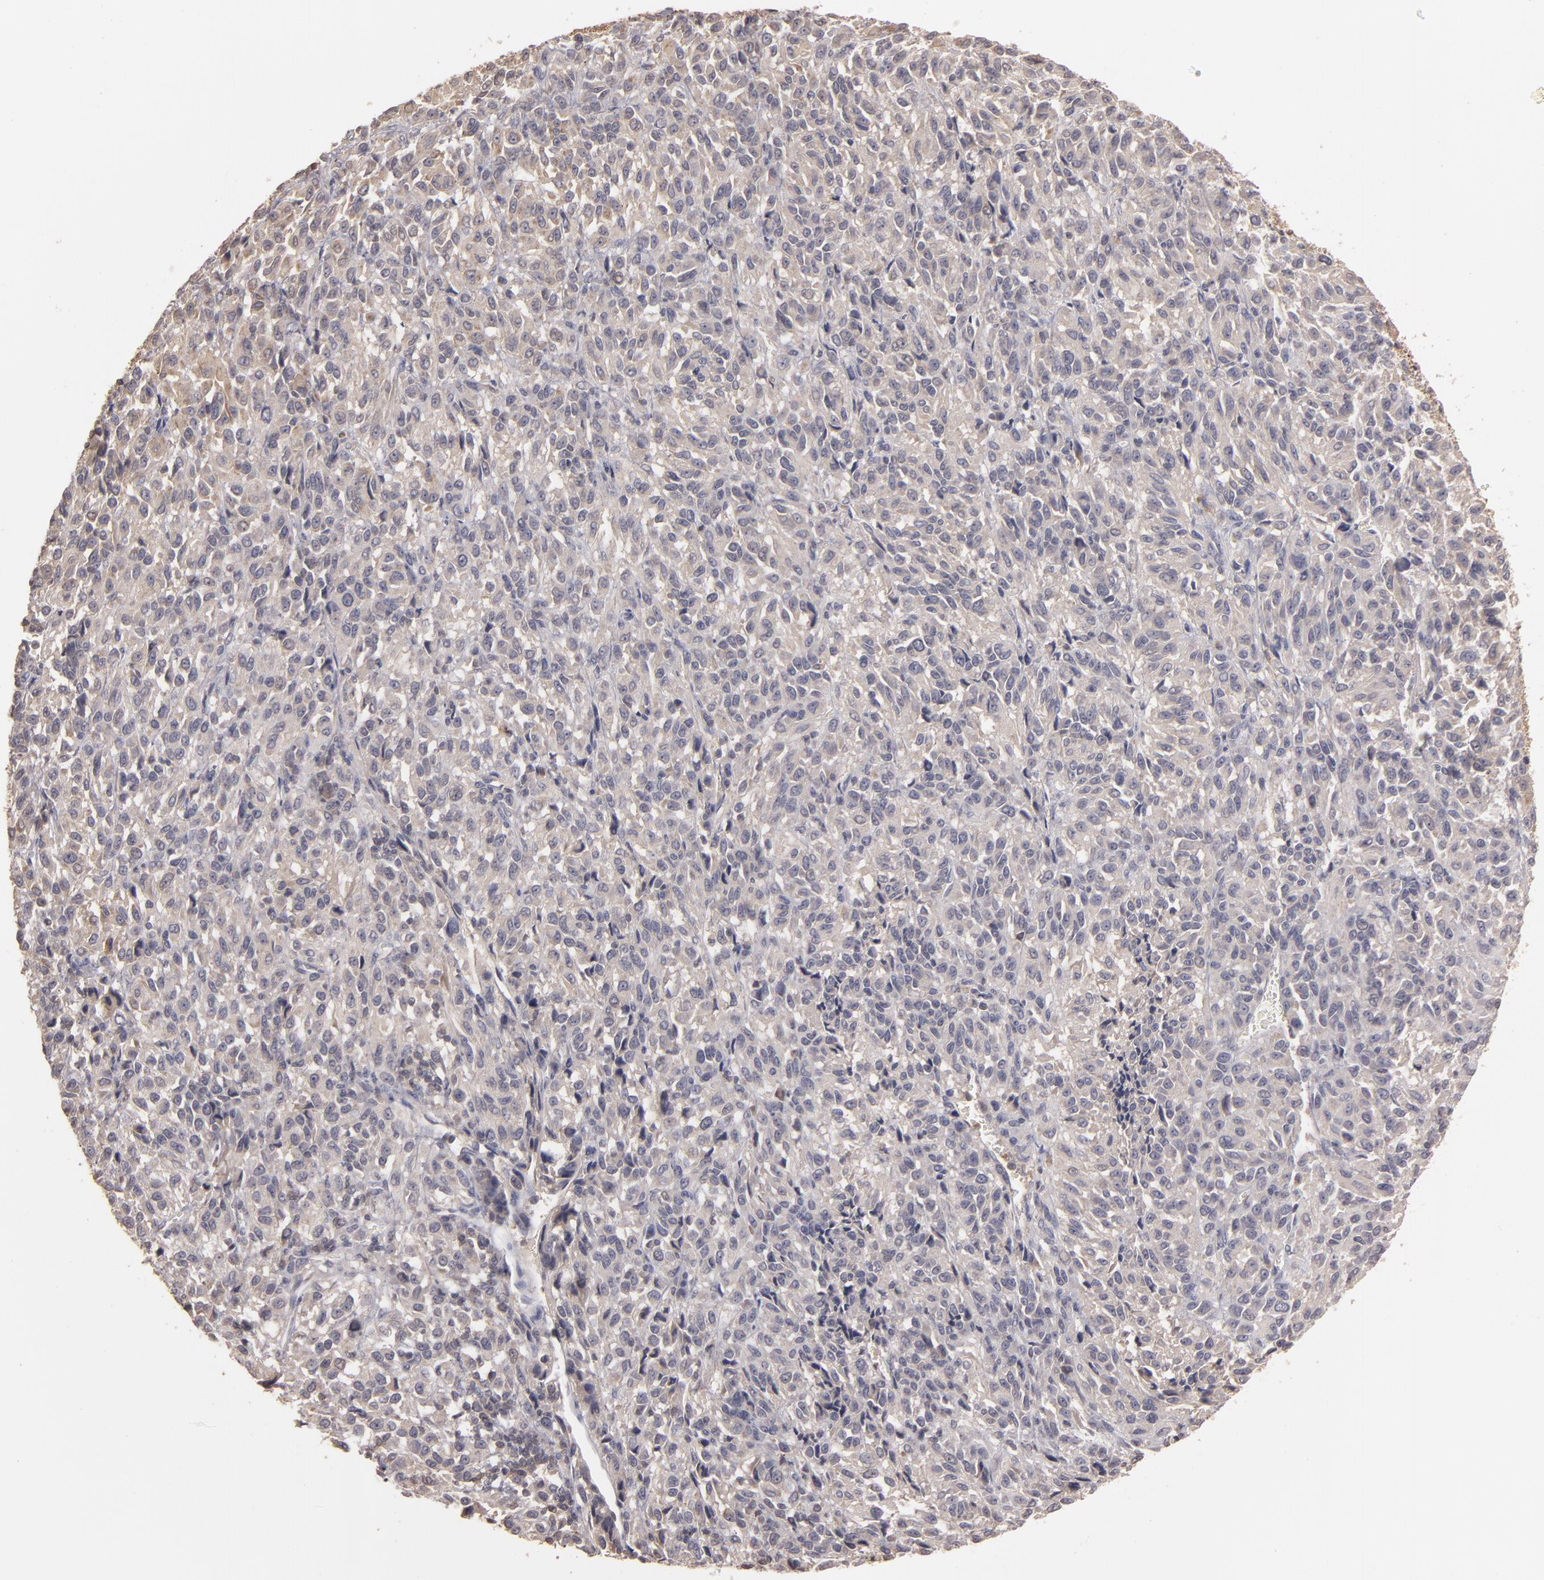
{"staining": {"intensity": "negative", "quantity": "none", "location": "none"}, "tissue": "melanoma", "cell_type": "Tumor cells", "image_type": "cancer", "snomed": [{"axis": "morphology", "description": "Malignant melanoma, Metastatic site"}, {"axis": "topography", "description": "Lung"}], "caption": "Tumor cells show no significant expression in malignant melanoma (metastatic site). (Stains: DAB (3,3'-diaminobenzidine) immunohistochemistry with hematoxylin counter stain, Microscopy: brightfield microscopy at high magnification).", "gene": "MBL2", "patient": {"sex": "male", "age": 64}}